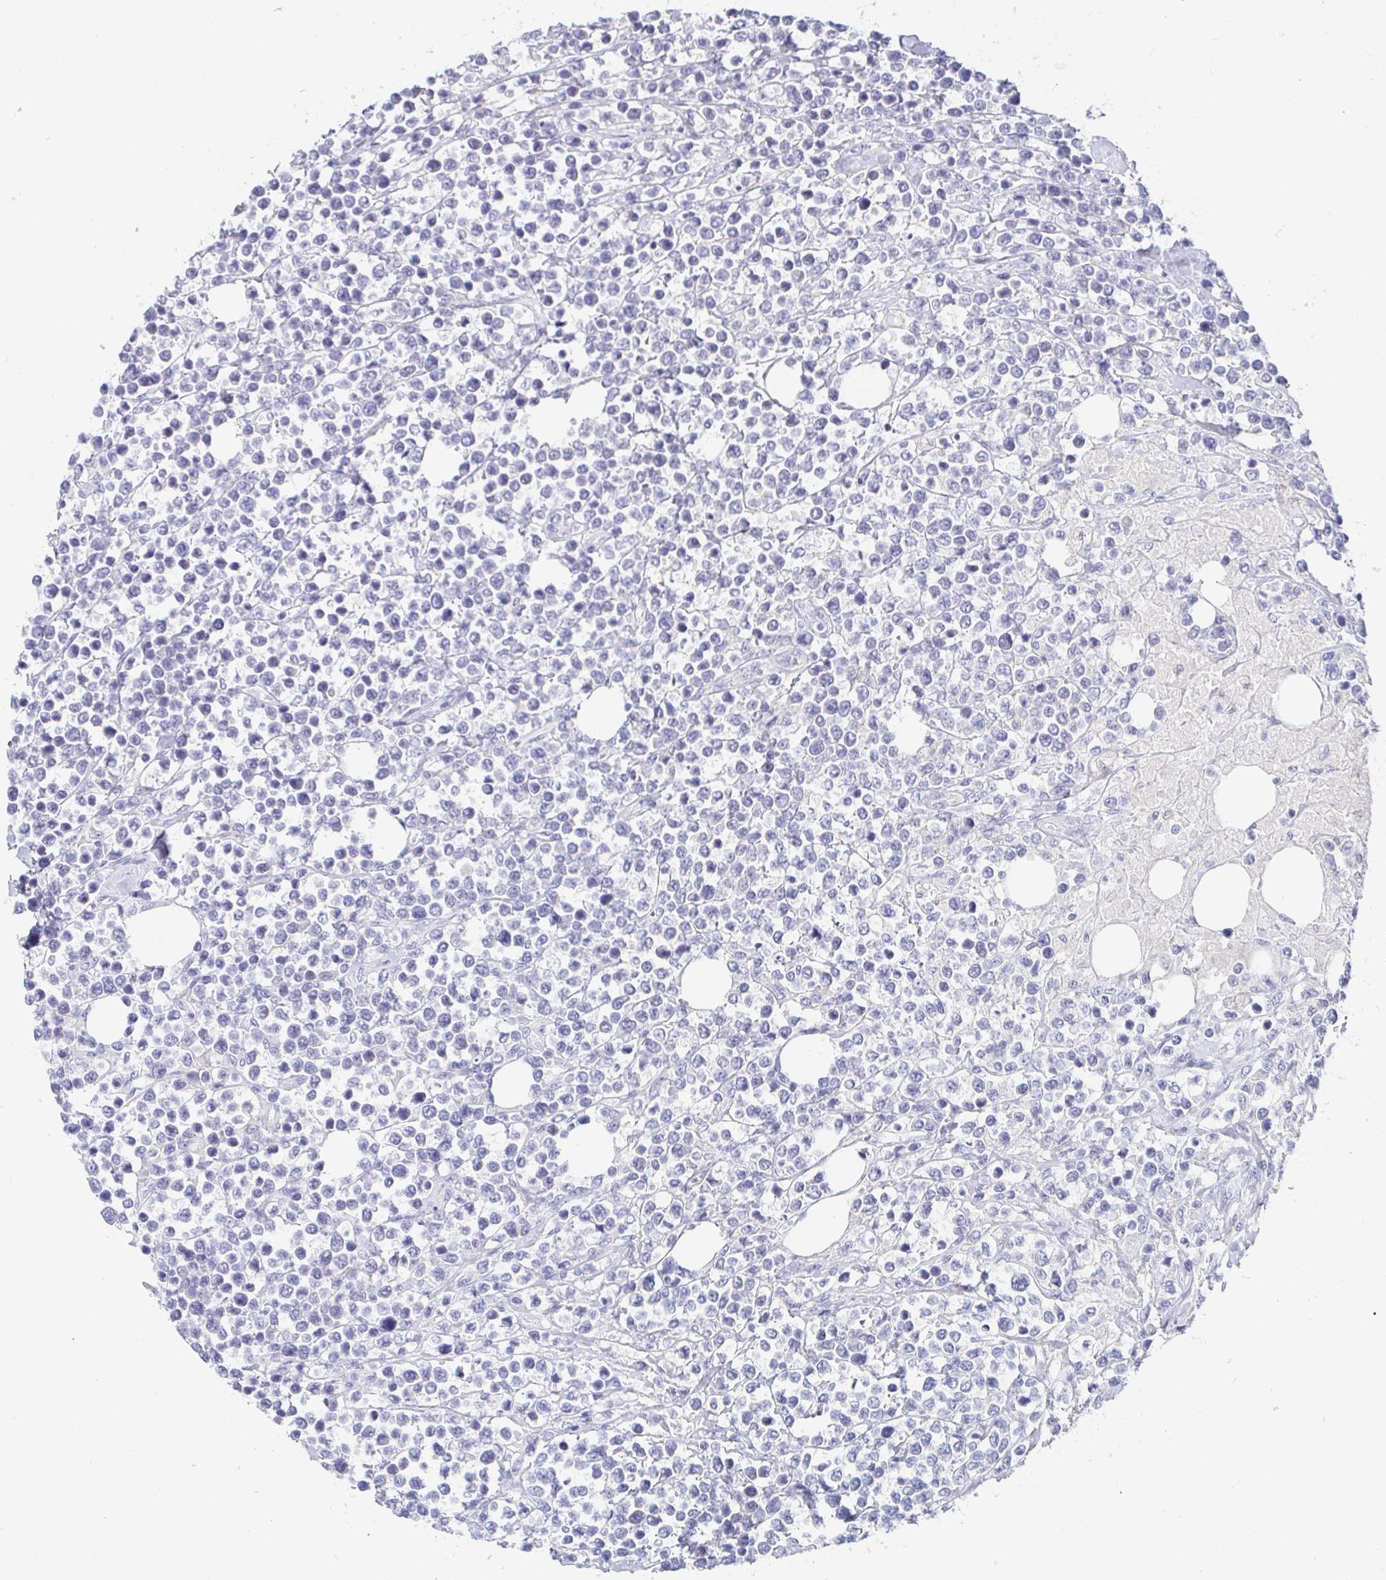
{"staining": {"intensity": "negative", "quantity": "none", "location": "none"}, "tissue": "lymphoma", "cell_type": "Tumor cells", "image_type": "cancer", "snomed": [{"axis": "morphology", "description": "Malignant lymphoma, non-Hodgkin's type, High grade"}, {"axis": "topography", "description": "Soft tissue"}], "caption": "Immunohistochemistry of human lymphoma displays no expression in tumor cells.", "gene": "PDE6B", "patient": {"sex": "female", "age": 56}}